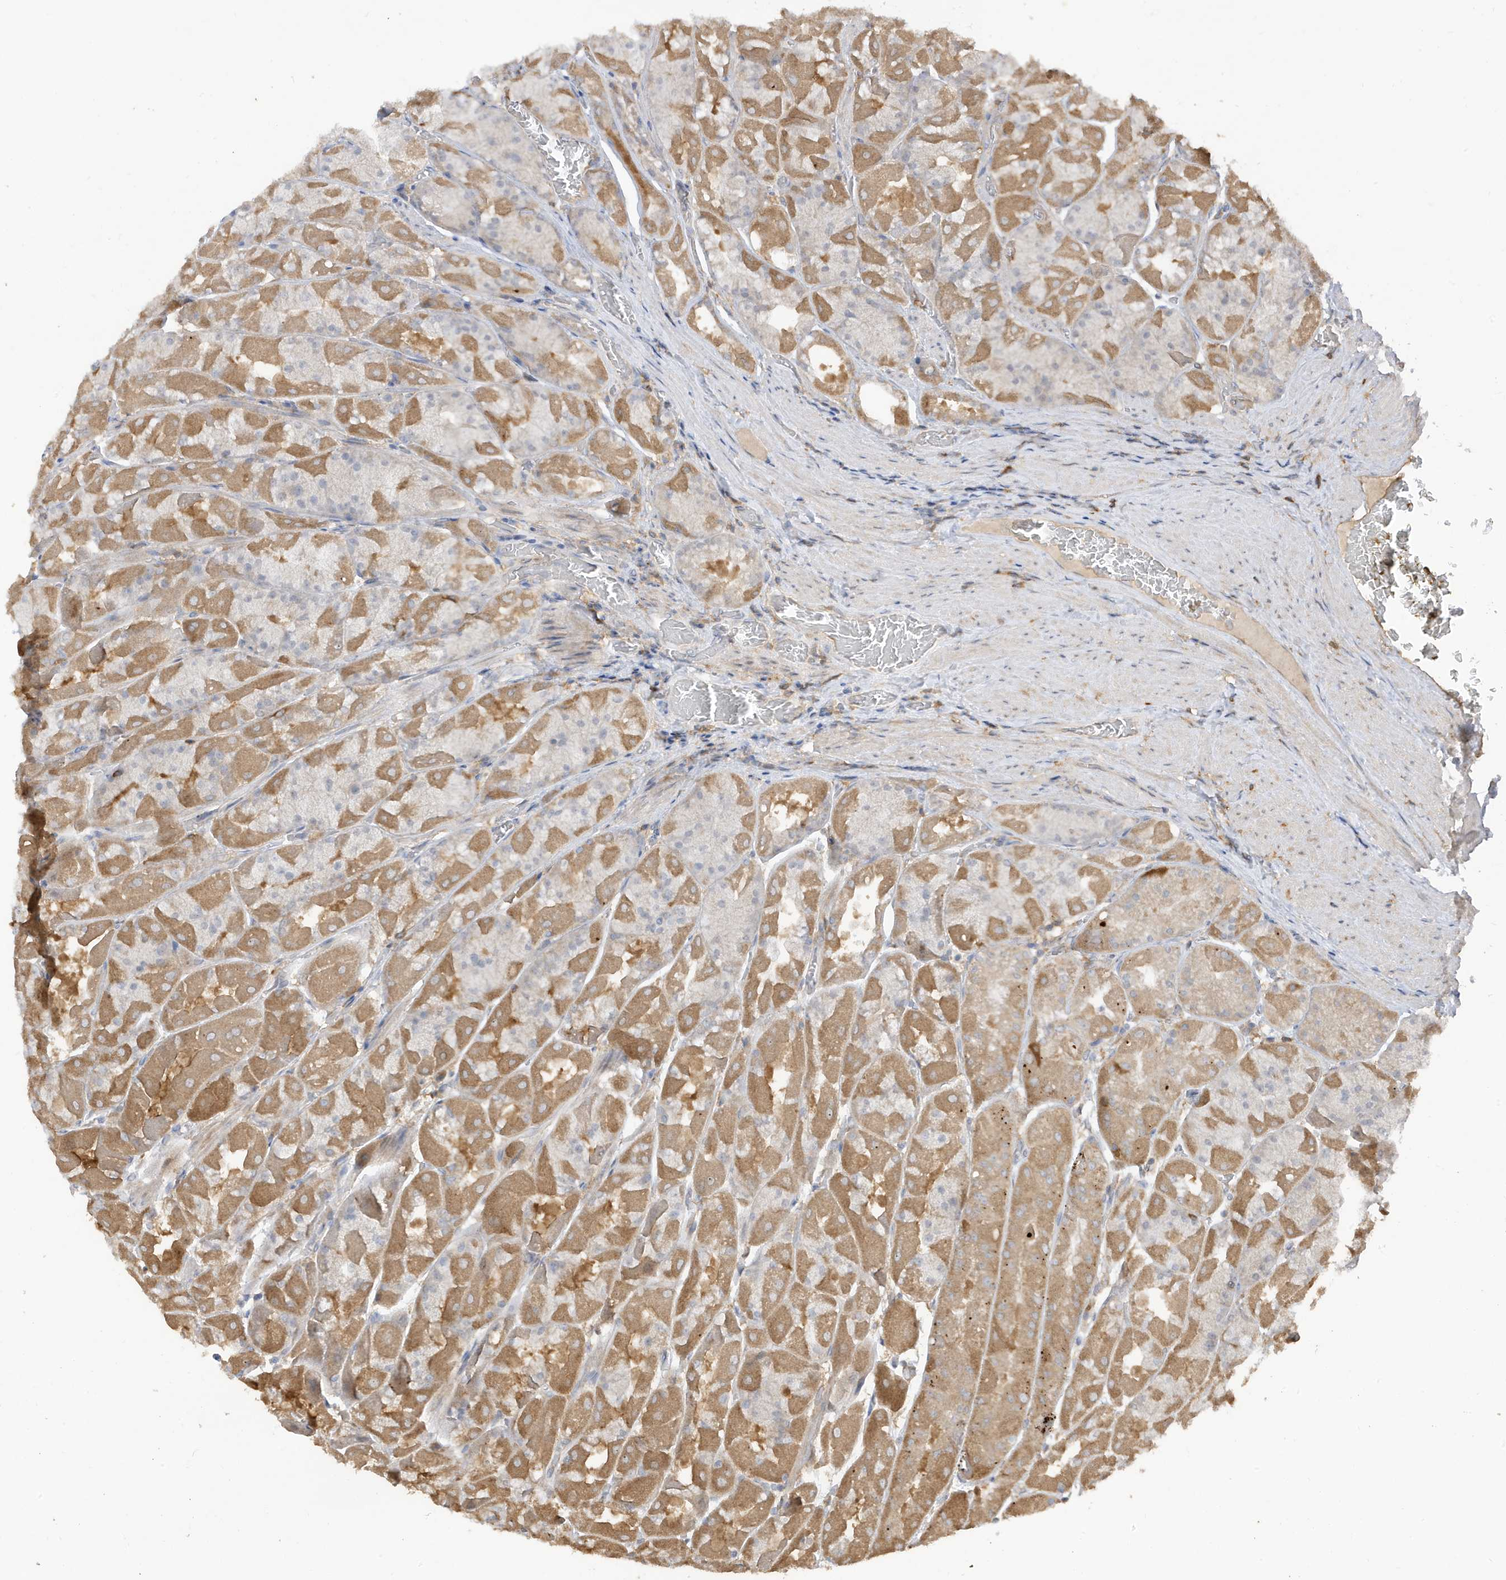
{"staining": {"intensity": "moderate", "quantity": ">75%", "location": "cytoplasmic/membranous"}, "tissue": "stomach", "cell_type": "Glandular cells", "image_type": "normal", "snomed": [{"axis": "morphology", "description": "Normal tissue, NOS"}, {"axis": "topography", "description": "Stomach"}], "caption": "Stomach was stained to show a protein in brown. There is medium levels of moderate cytoplasmic/membranous positivity in approximately >75% of glandular cells. The staining was performed using DAB (3,3'-diaminobenzidine), with brown indicating positive protein expression. Nuclei are stained blue with hematoxylin.", "gene": "PHACTR2", "patient": {"sex": "female", "age": 61}}